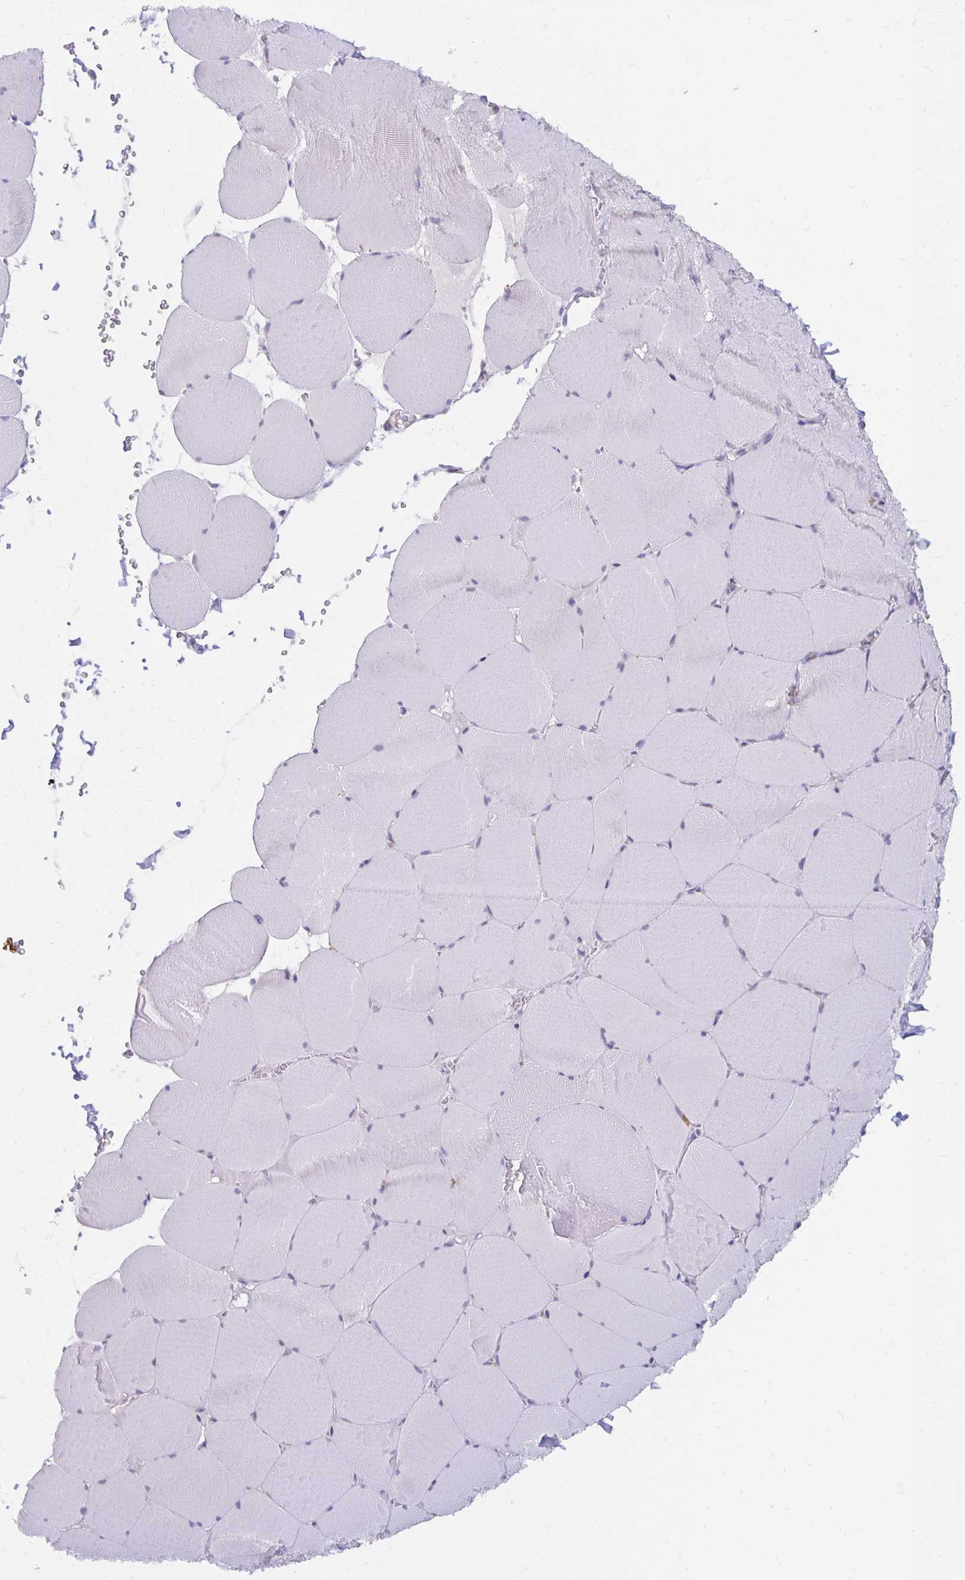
{"staining": {"intensity": "negative", "quantity": "none", "location": "none"}, "tissue": "skeletal muscle", "cell_type": "Myocytes", "image_type": "normal", "snomed": [{"axis": "morphology", "description": "Normal tissue, NOS"}, {"axis": "topography", "description": "Skeletal muscle"}, {"axis": "topography", "description": "Head-Neck"}], "caption": "High power microscopy image of an IHC image of unremarkable skeletal muscle, revealing no significant positivity in myocytes. Nuclei are stained in blue.", "gene": "IER3", "patient": {"sex": "male", "age": 66}}